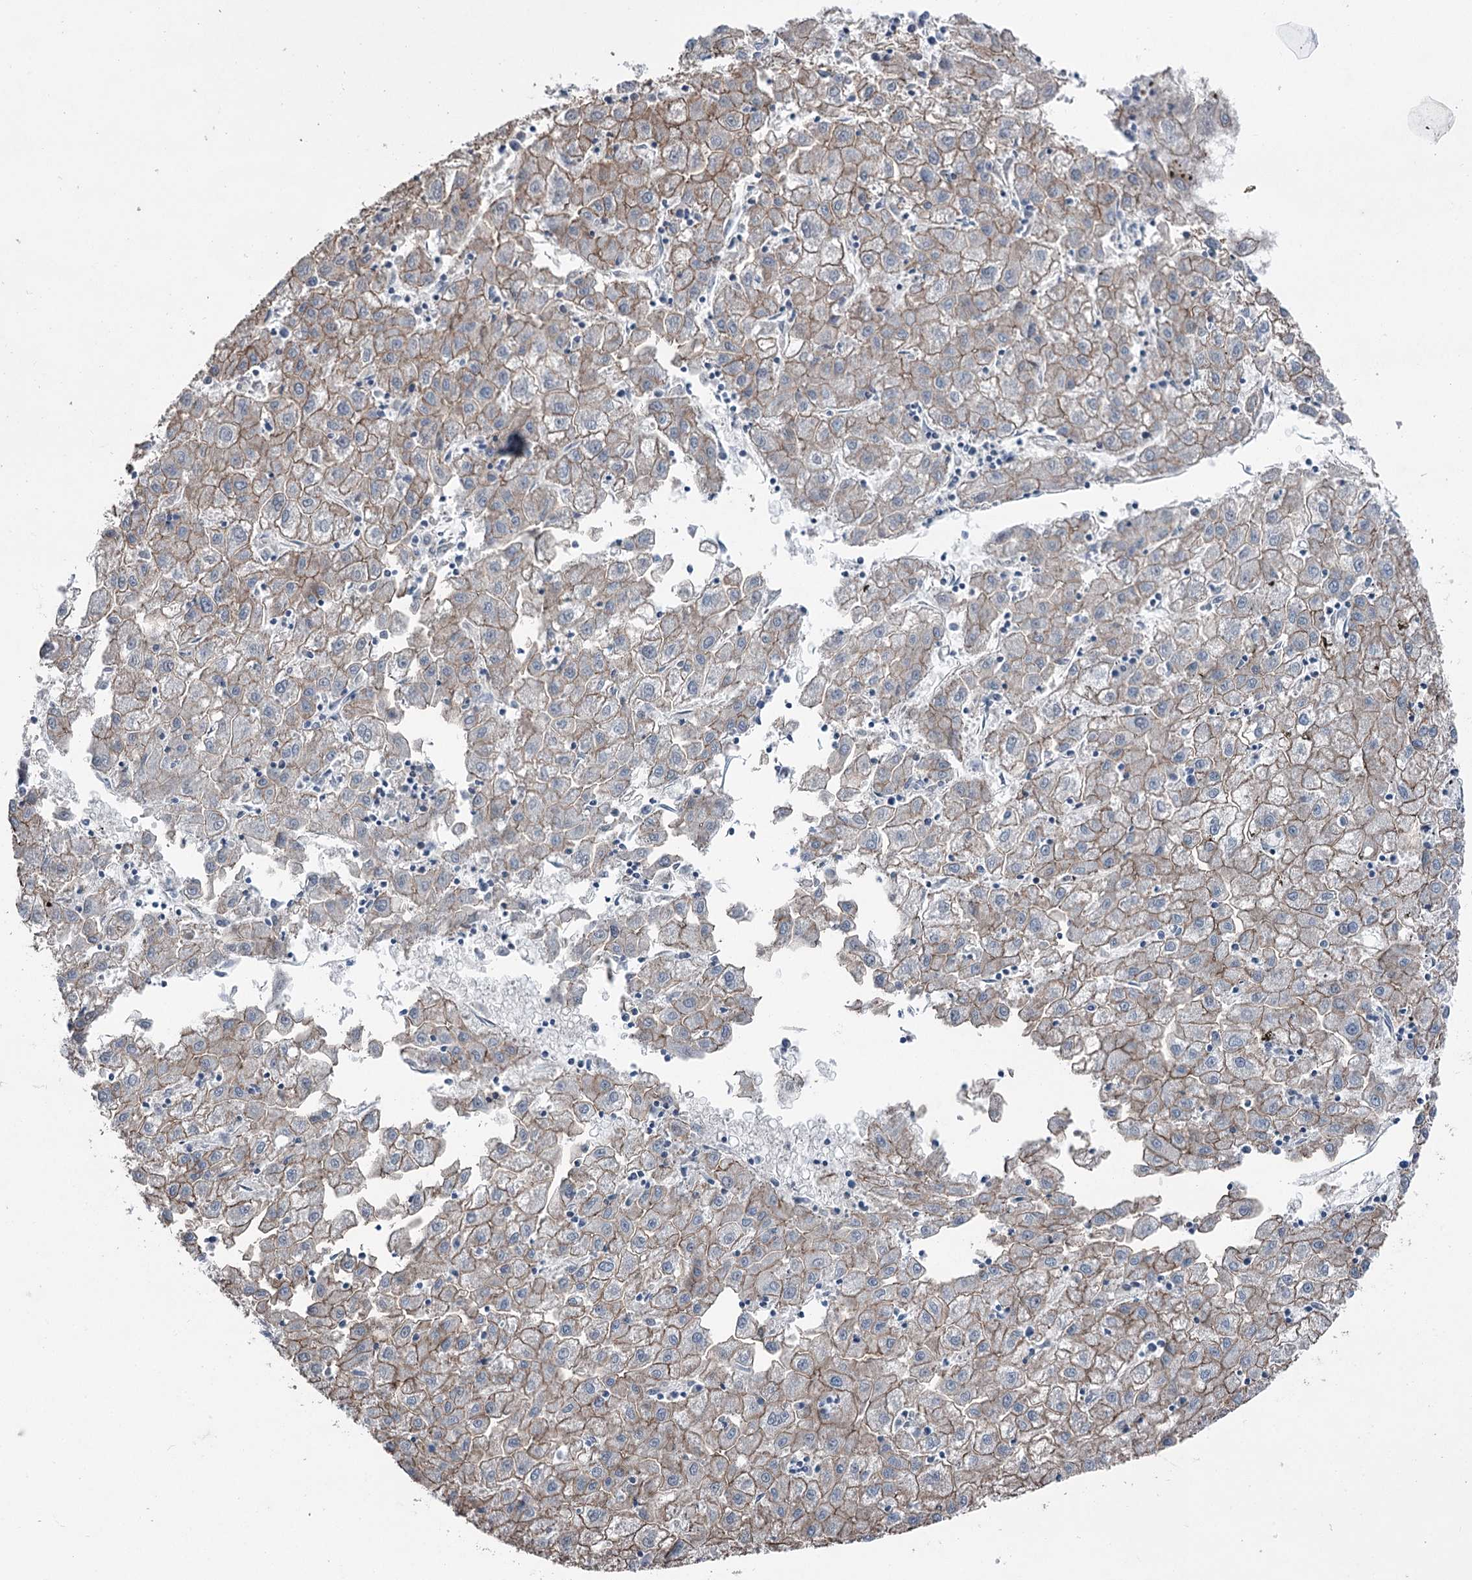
{"staining": {"intensity": "moderate", "quantity": ">75%", "location": "cytoplasmic/membranous"}, "tissue": "liver cancer", "cell_type": "Tumor cells", "image_type": "cancer", "snomed": [{"axis": "morphology", "description": "Carcinoma, Hepatocellular, NOS"}, {"axis": "topography", "description": "Liver"}], "caption": "A high-resolution histopathology image shows immunohistochemistry staining of liver hepatocellular carcinoma, which demonstrates moderate cytoplasmic/membranous expression in about >75% of tumor cells. The staining is performed using DAB brown chromogen to label protein expression. The nuclei are counter-stained blue using hematoxylin.", "gene": "FAM120B", "patient": {"sex": "male", "age": 72}}